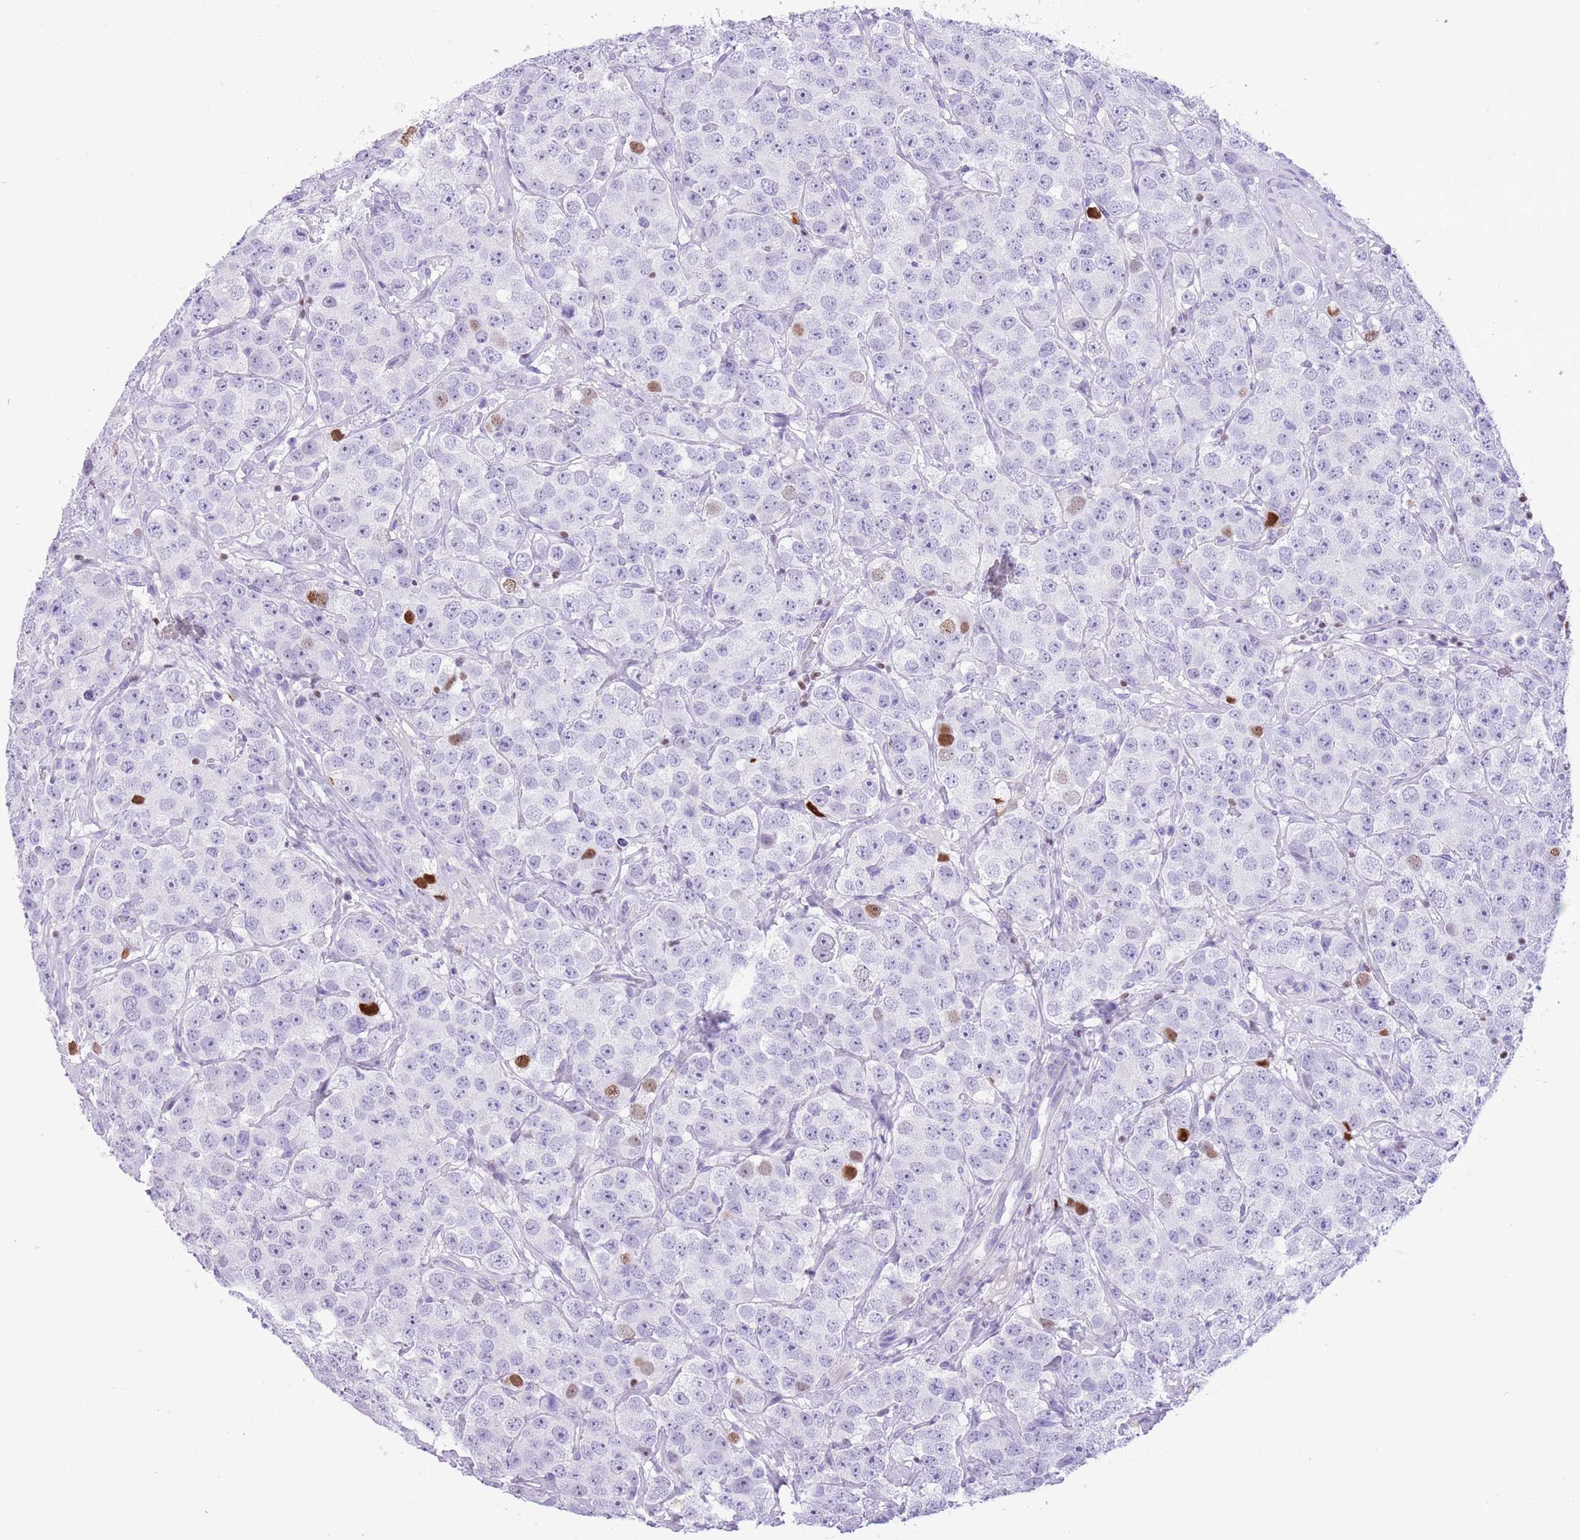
{"staining": {"intensity": "moderate", "quantity": "<25%", "location": "nuclear"}, "tissue": "testis cancer", "cell_type": "Tumor cells", "image_type": "cancer", "snomed": [{"axis": "morphology", "description": "Seminoma, NOS"}, {"axis": "topography", "description": "Testis"}], "caption": "This is a photomicrograph of IHC staining of testis seminoma, which shows moderate expression in the nuclear of tumor cells.", "gene": "BCL11B", "patient": {"sex": "male", "age": 28}}